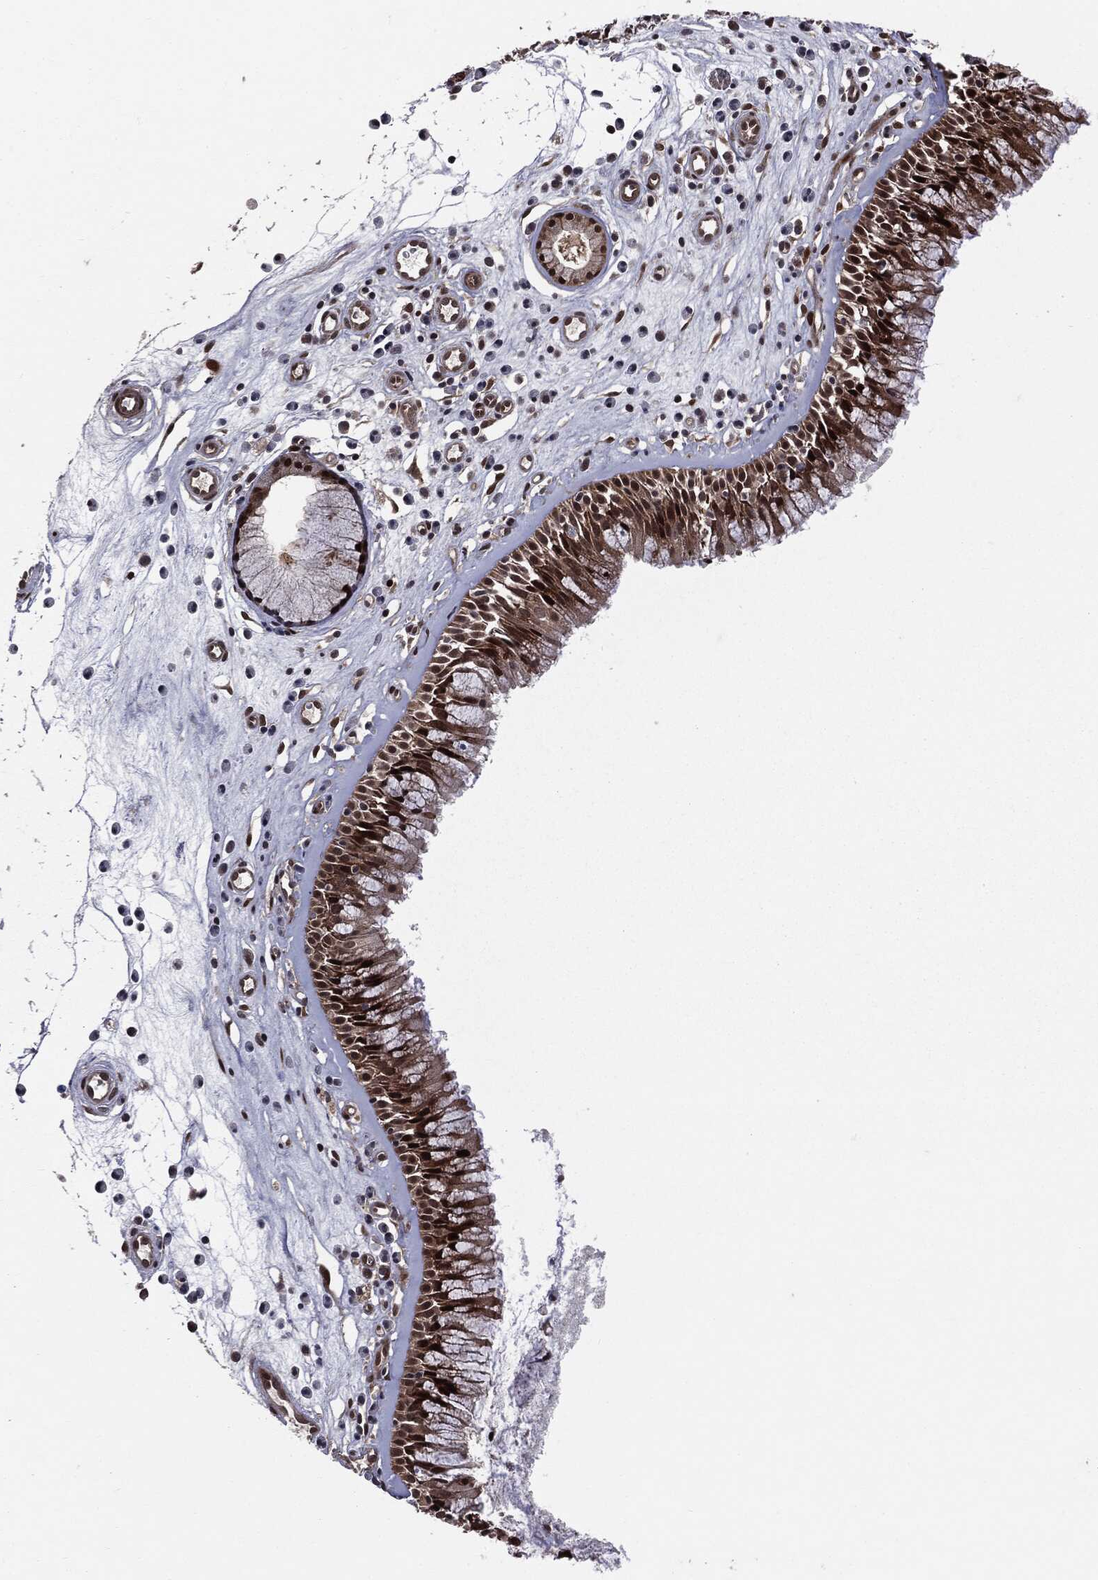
{"staining": {"intensity": "strong", "quantity": ">75%", "location": "cytoplasmic/membranous,nuclear"}, "tissue": "nasopharynx", "cell_type": "Respiratory epithelial cells", "image_type": "normal", "snomed": [{"axis": "morphology", "description": "Normal tissue, NOS"}, {"axis": "topography", "description": "Nasopharynx"}], "caption": "Strong cytoplasmic/membranous,nuclear positivity is seen in about >75% of respiratory epithelial cells in benign nasopharynx. (DAB = brown stain, brightfield microscopy at high magnification).", "gene": "SMAD4", "patient": {"sex": "male", "age": 57}}